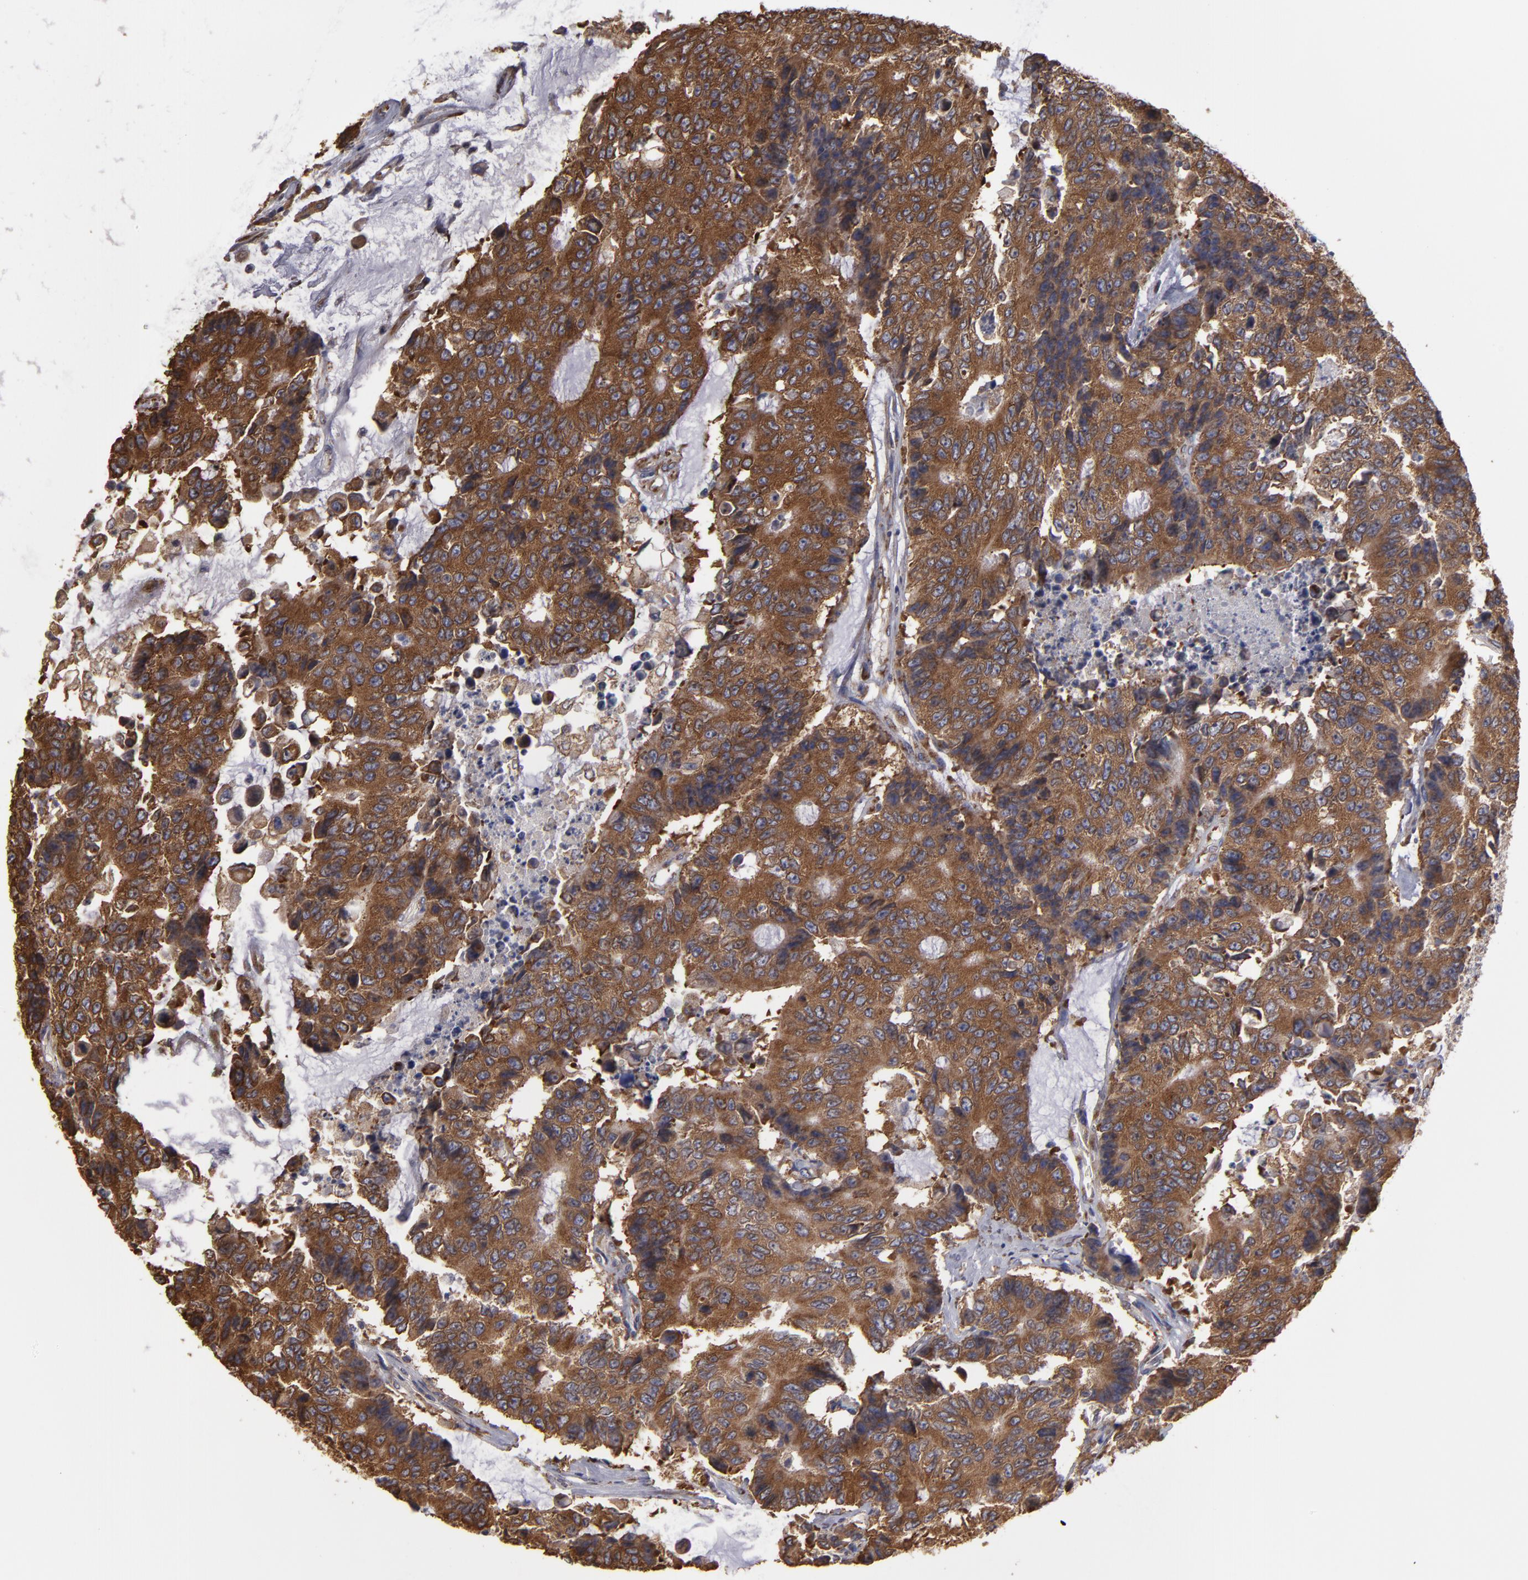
{"staining": {"intensity": "strong", "quantity": ">75%", "location": "cytoplasmic/membranous"}, "tissue": "colorectal cancer", "cell_type": "Tumor cells", "image_type": "cancer", "snomed": [{"axis": "morphology", "description": "Adenocarcinoma, NOS"}, {"axis": "topography", "description": "Colon"}], "caption": "Tumor cells demonstrate high levels of strong cytoplasmic/membranous positivity in about >75% of cells in human colorectal cancer (adenocarcinoma).", "gene": "SND1", "patient": {"sex": "female", "age": 86}}